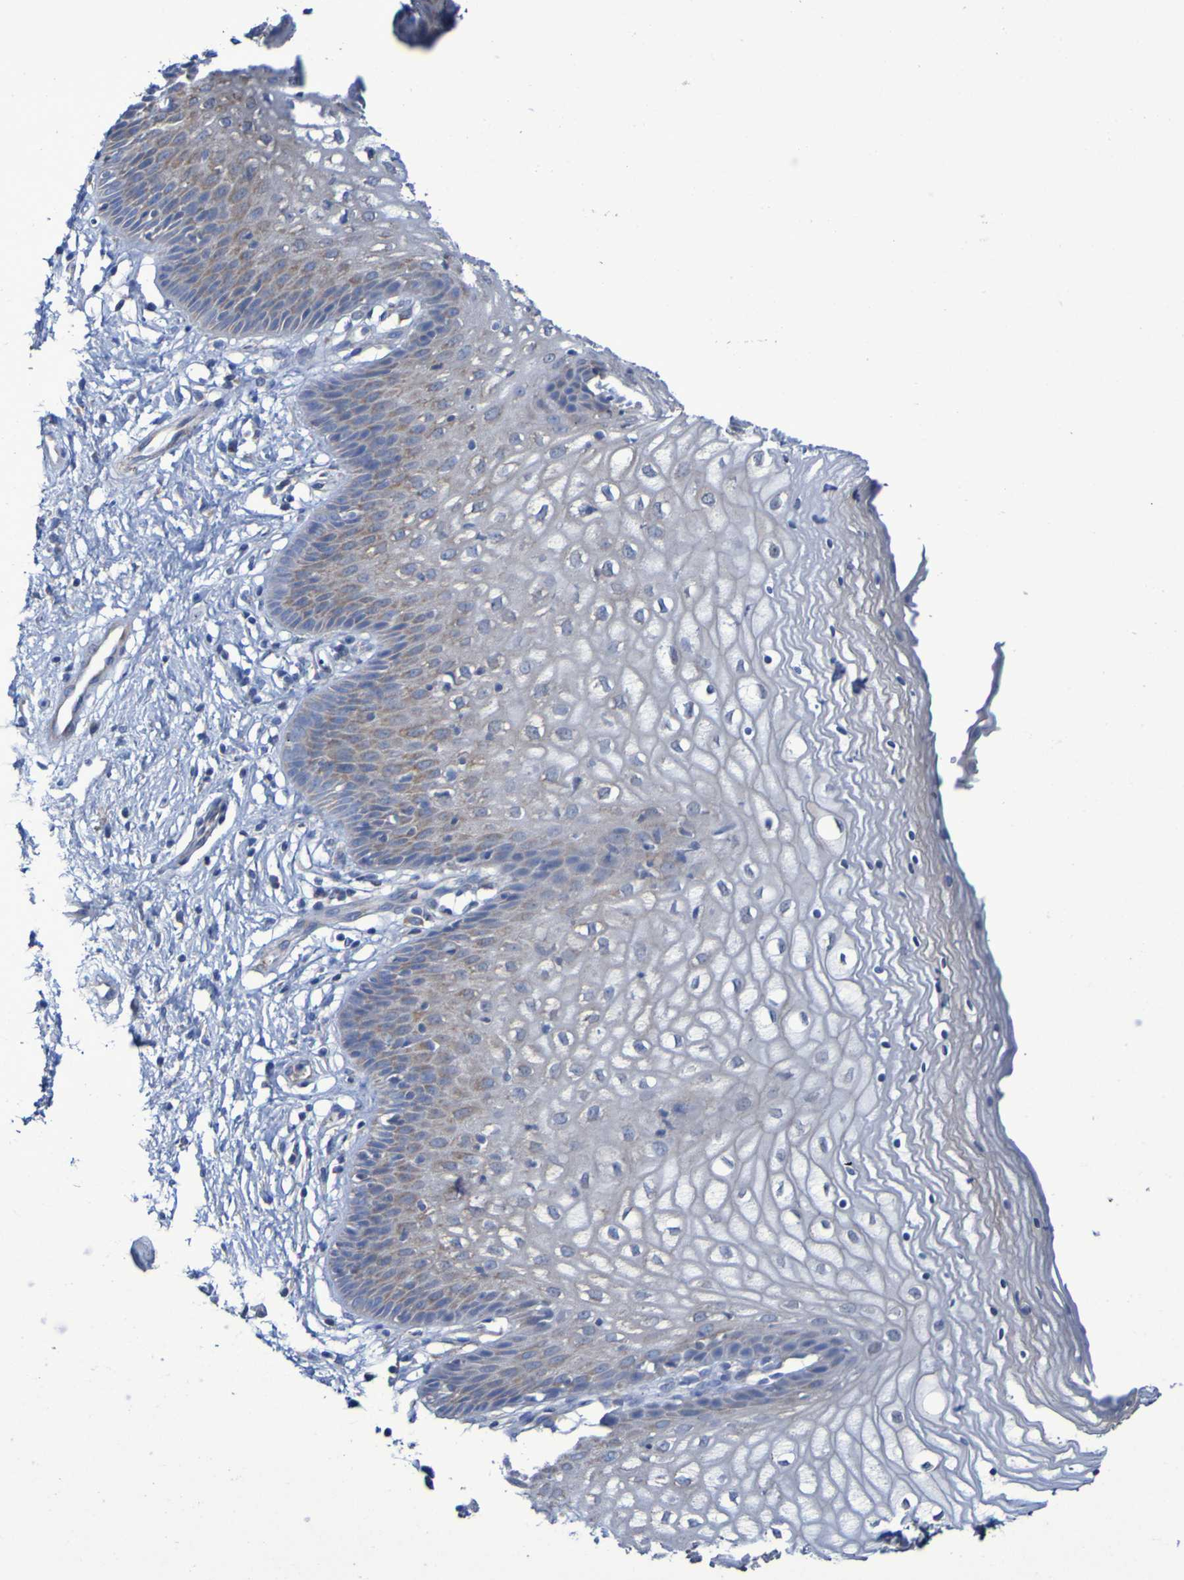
{"staining": {"intensity": "weak", "quantity": "25%-75%", "location": "cytoplasmic/membranous"}, "tissue": "vagina", "cell_type": "Squamous epithelial cells", "image_type": "normal", "snomed": [{"axis": "morphology", "description": "Normal tissue, NOS"}, {"axis": "topography", "description": "Vagina"}], "caption": "This is a photomicrograph of immunohistochemistry staining of normal vagina, which shows weak staining in the cytoplasmic/membranous of squamous epithelial cells.", "gene": "CNTN2", "patient": {"sex": "female", "age": 34}}